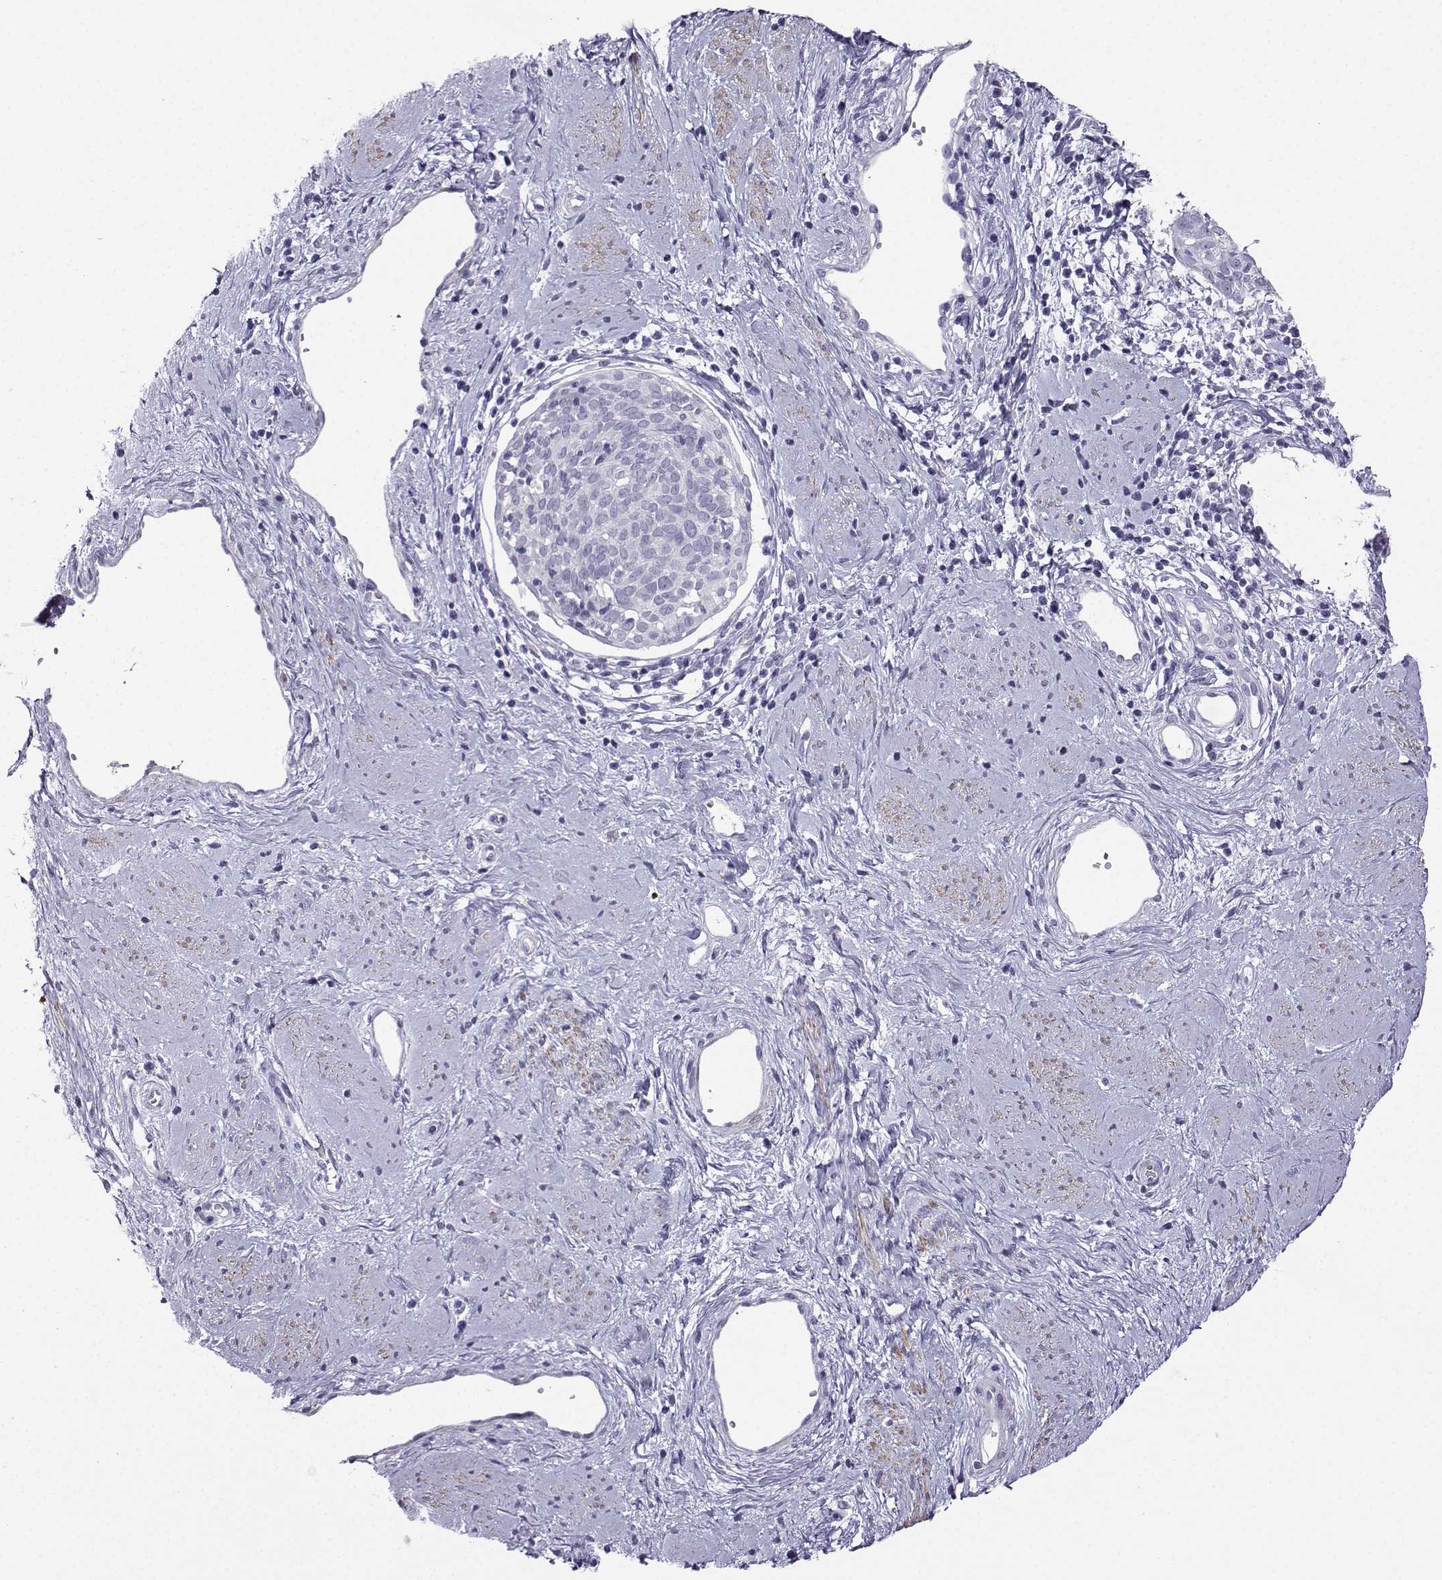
{"staining": {"intensity": "negative", "quantity": "none", "location": "none"}, "tissue": "cervical cancer", "cell_type": "Tumor cells", "image_type": "cancer", "snomed": [{"axis": "morphology", "description": "Squamous cell carcinoma, NOS"}, {"axis": "topography", "description": "Cervix"}], "caption": "Cervical cancer (squamous cell carcinoma) was stained to show a protein in brown. There is no significant positivity in tumor cells. (DAB (3,3'-diaminobenzidine) immunohistochemistry, high magnification).", "gene": "KIF17", "patient": {"sex": "female", "age": 39}}